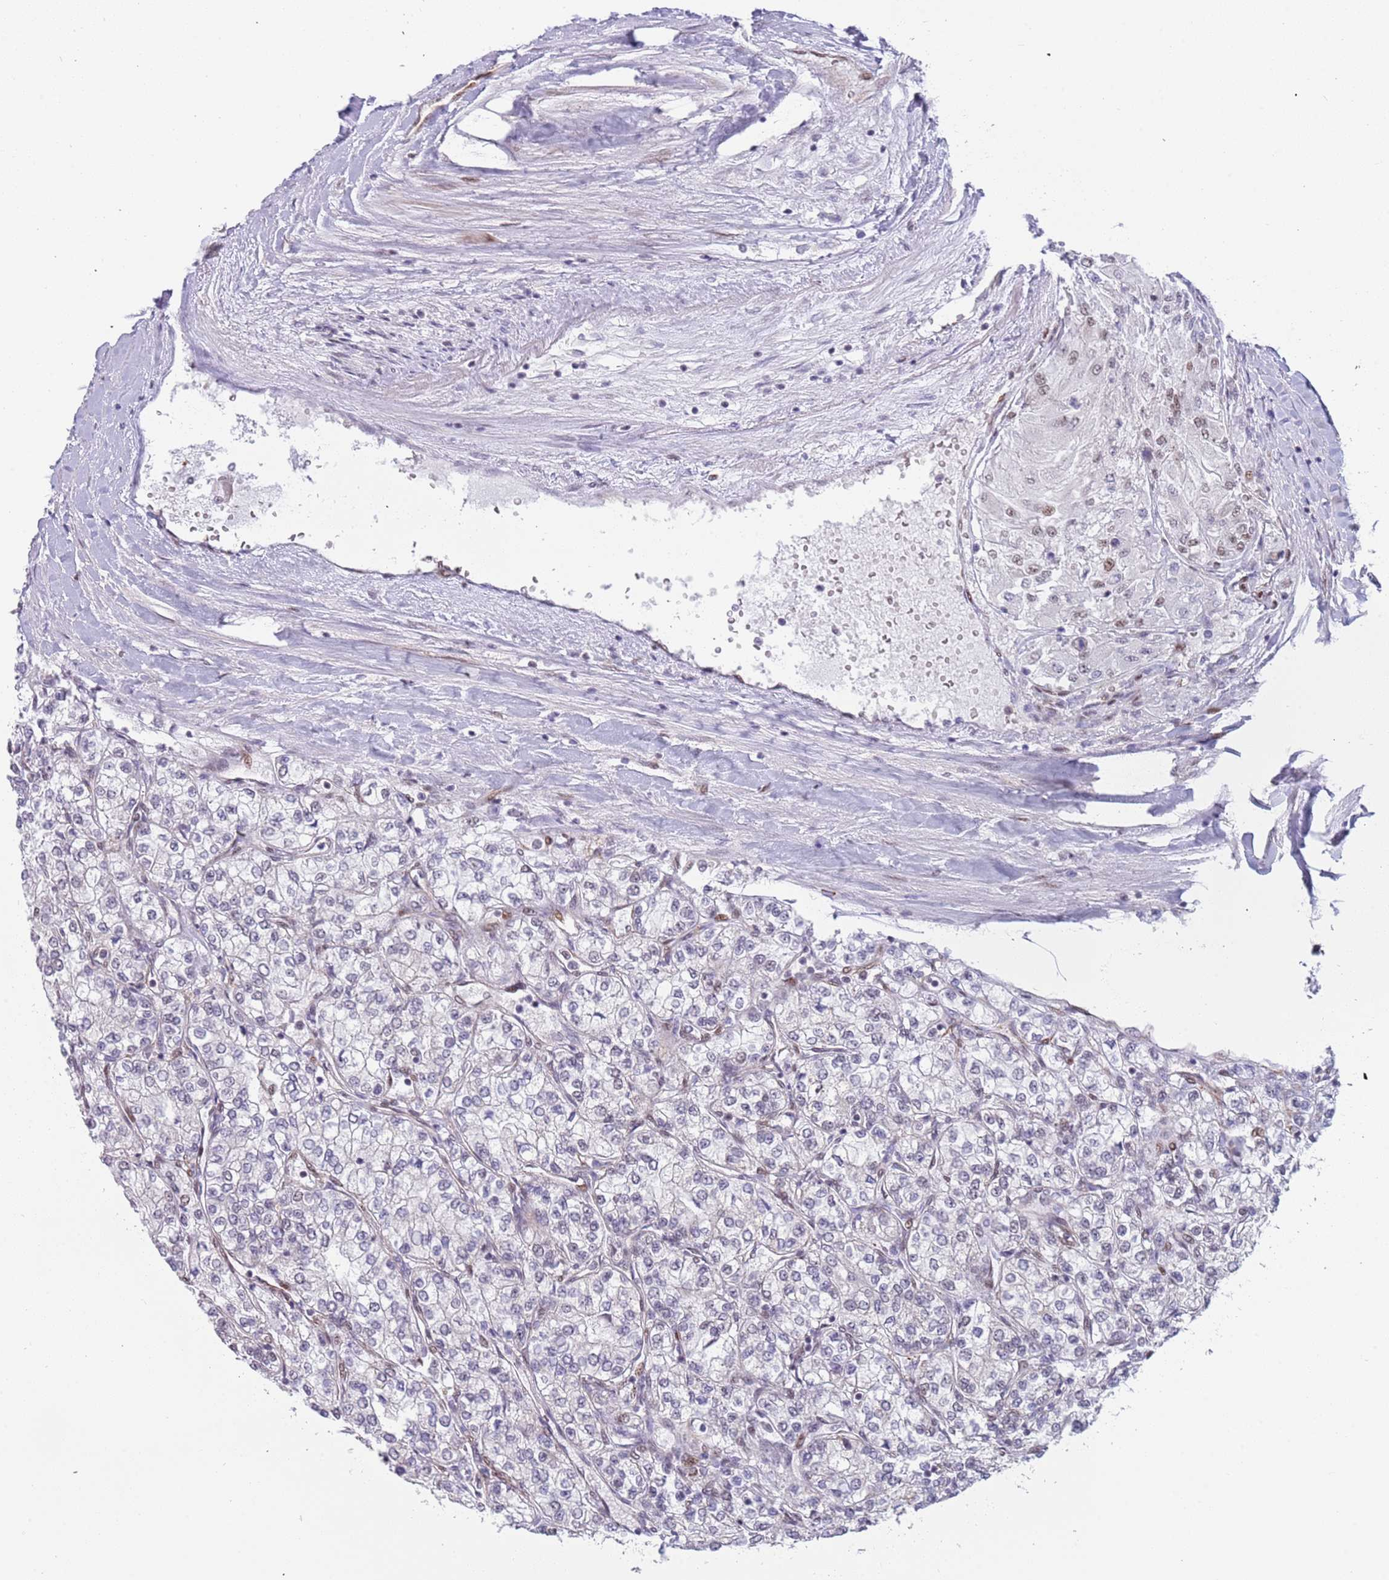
{"staining": {"intensity": "negative", "quantity": "none", "location": "none"}, "tissue": "renal cancer", "cell_type": "Tumor cells", "image_type": "cancer", "snomed": [{"axis": "morphology", "description": "Adenocarcinoma, NOS"}, {"axis": "topography", "description": "Kidney"}], "caption": "Protein analysis of renal adenocarcinoma displays no significant staining in tumor cells. (Brightfield microscopy of DAB (3,3'-diaminobenzidine) immunohistochemistry at high magnification).", "gene": "LRMDA", "patient": {"sex": "male", "age": 80}}